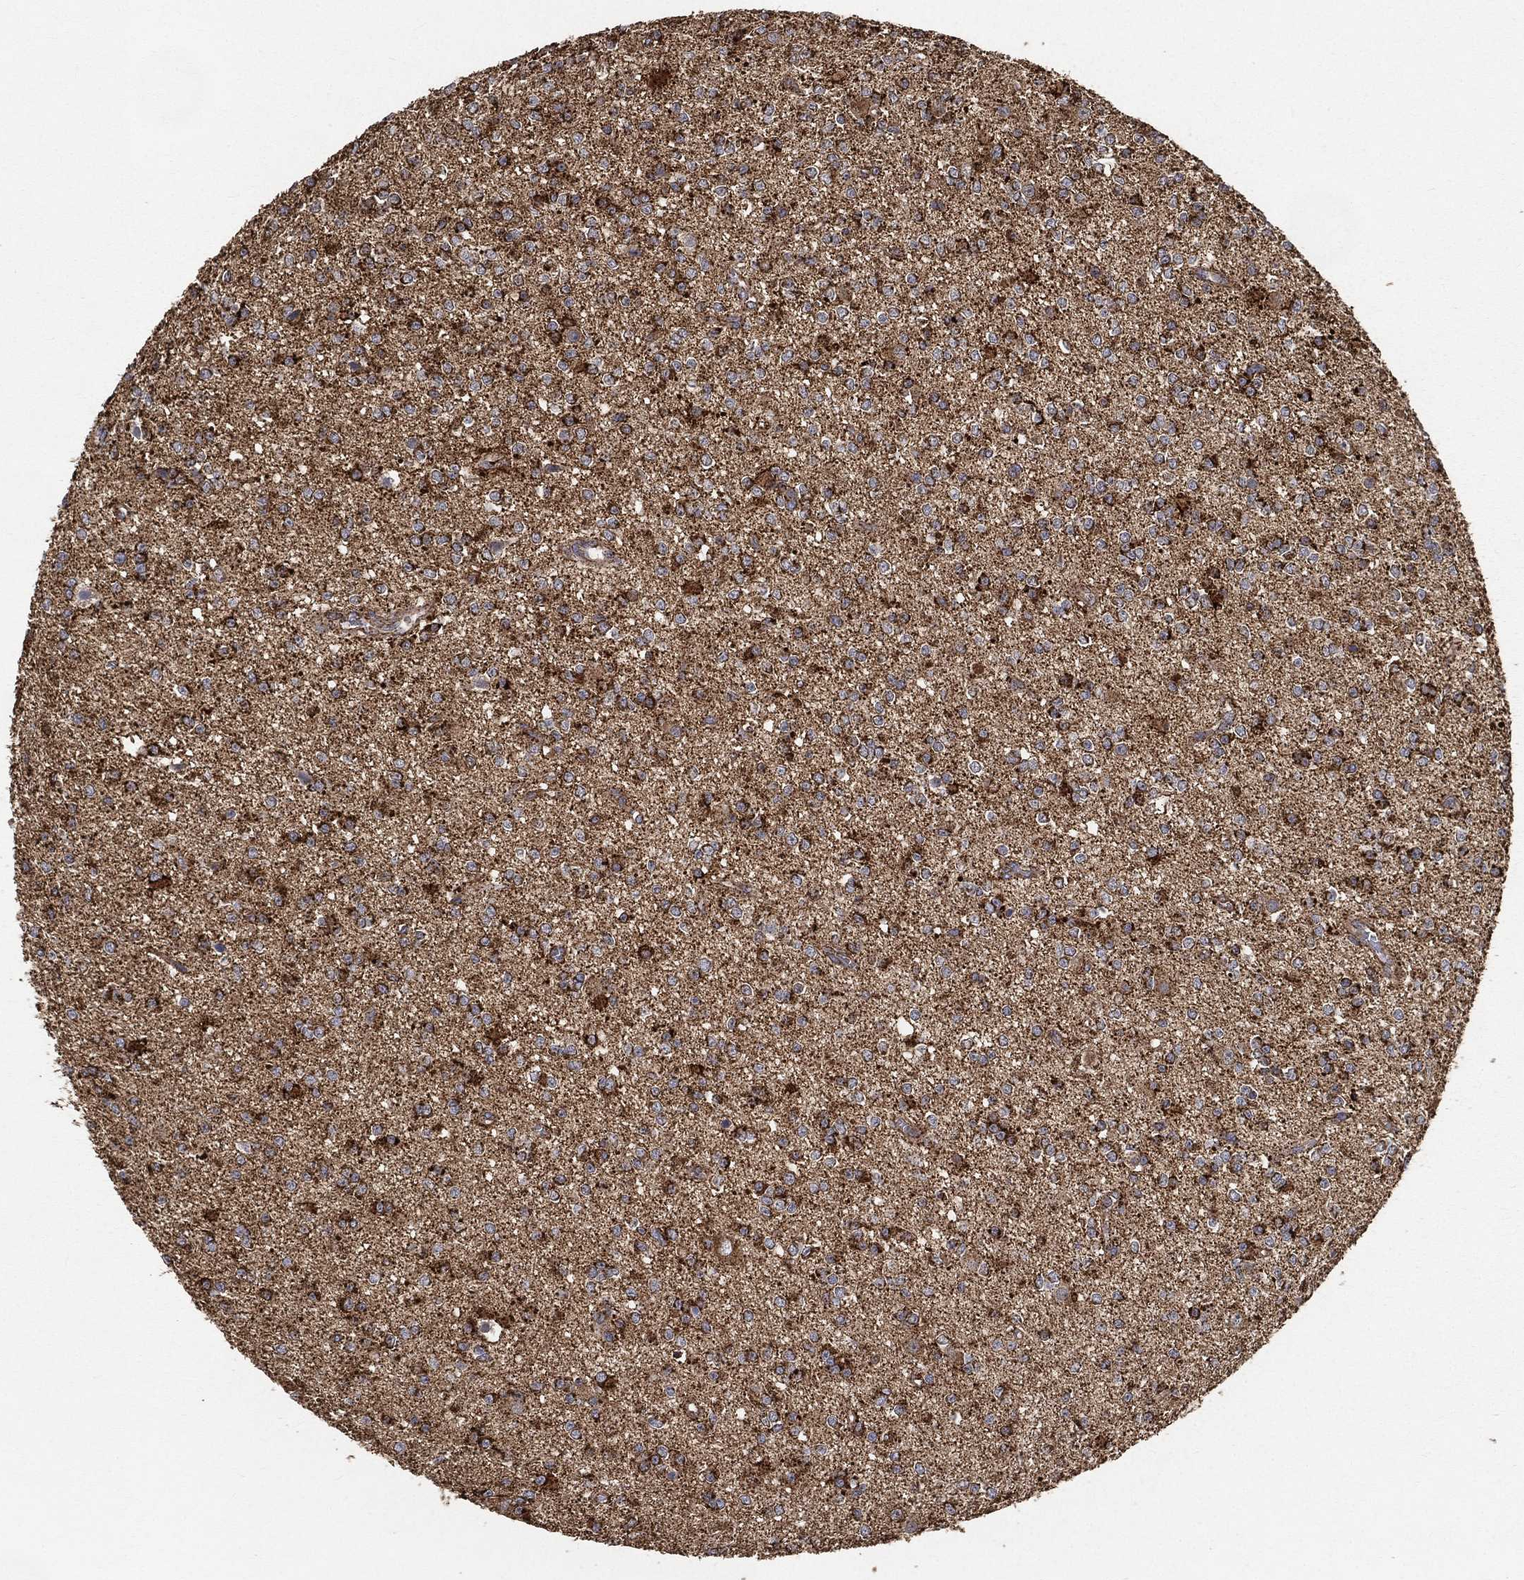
{"staining": {"intensity": "strong", "quantity": "25%-75%", "location": "cytoplasmic/membranous"}, "tissue": "glioma", "cell_type": "Tumor cells", "image_type": "cancer", "snomed": [{"axis": "morphology", "description": "Glioma, malignant, Low grade"}, {"axis": "topography", "description": "Brain"}], "caption": "Immunohistochemical staining of glioma shows high levels of strong cytoplasmic/membranous staining in about 25%-75% of tumor cells.", "gene": "SLC38A7", "patient": {"sex": "female", "age": 45}}